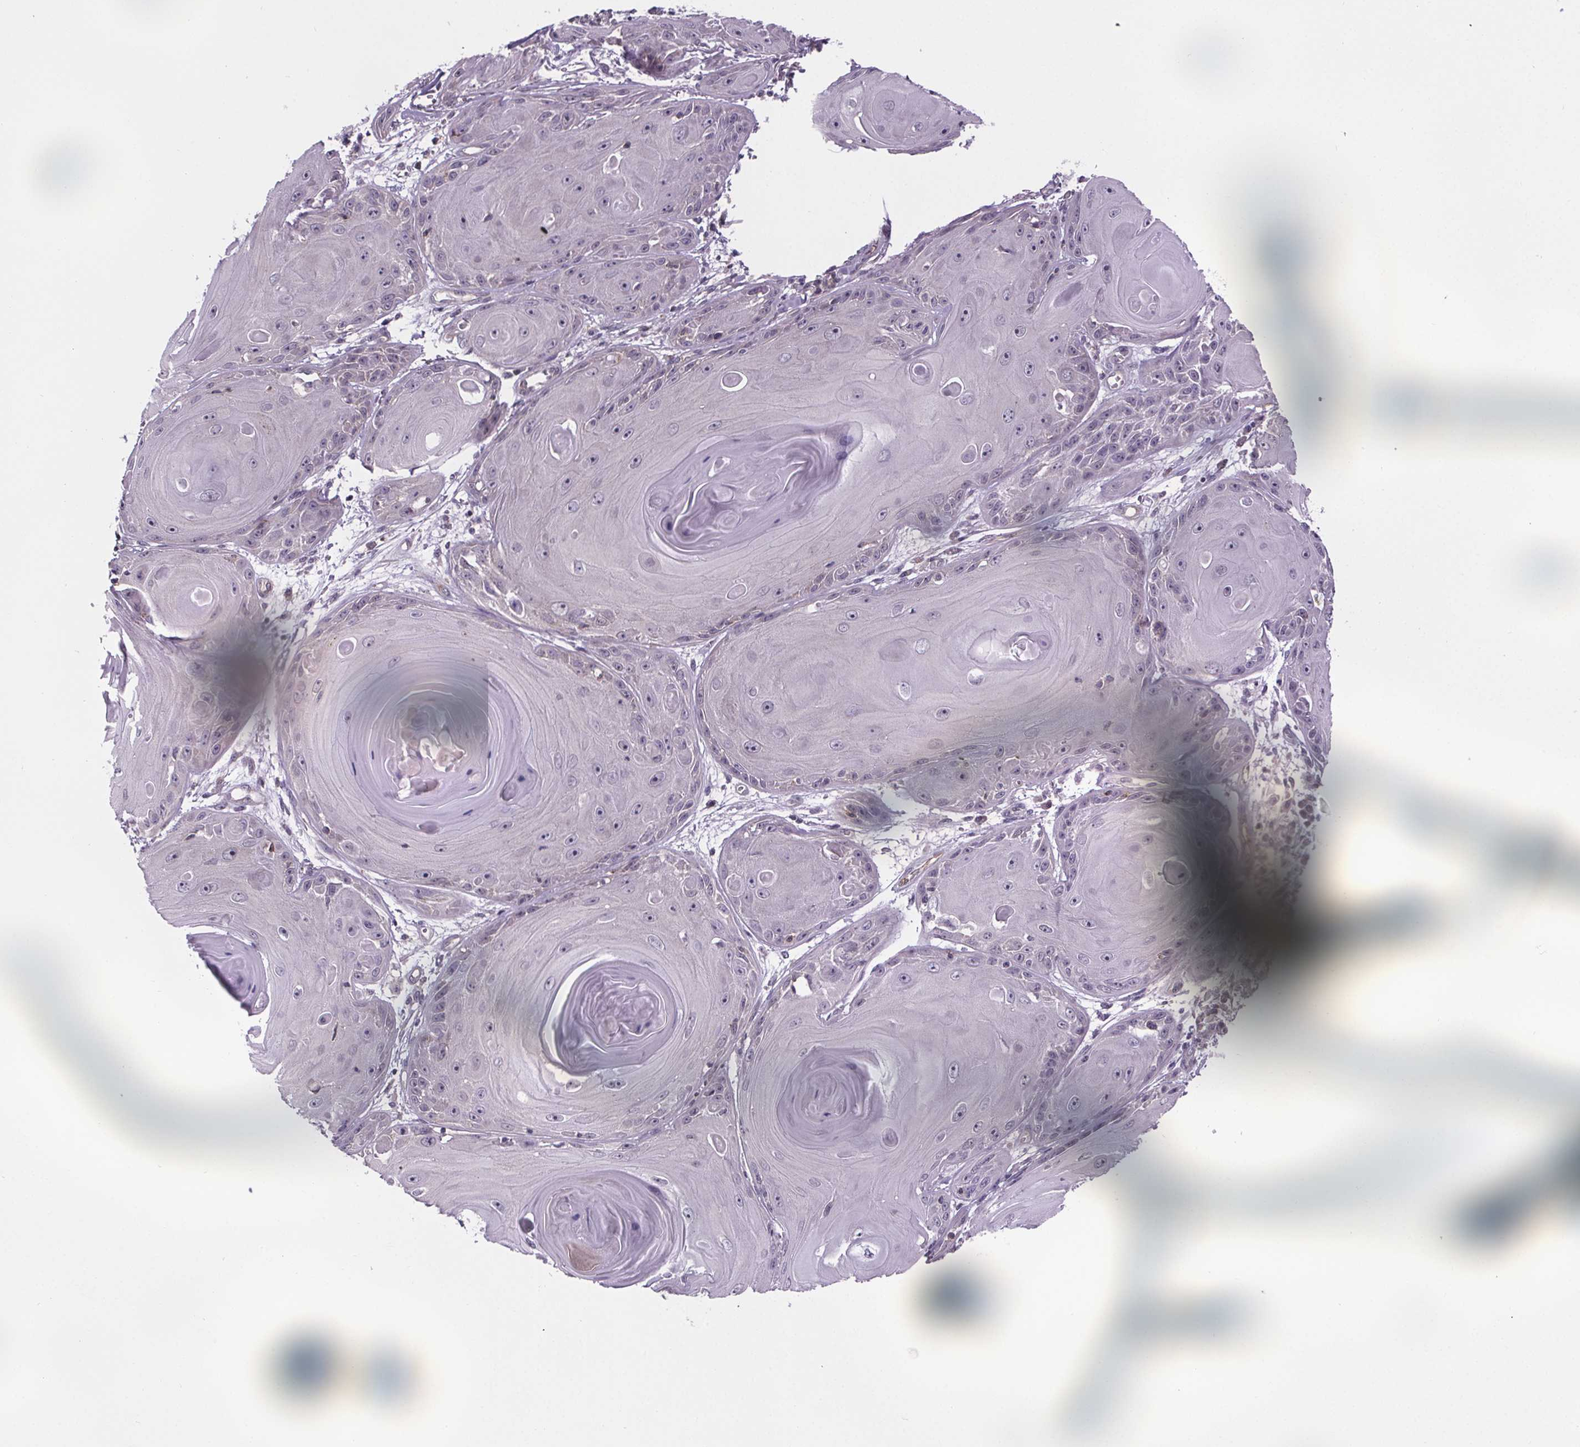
{"staining": {"intensity": "negative", "quantity": "none", "location": "none"}, "tissue": "skin cancer", "cell_type": "Tumor cells", "image_type": "cancer", "snomed": [{"axis": "morphology", "description": "Squamous cell carcinoma, NOS"}, {"axis": "topography", "description": "Skin"}, {"axis": "topography", "description": "Vulva"}], "caption": "Immunohistochemistry micrograph of neoplastic tissue: skin squamous cell carcinoma stained with DAB (3,3'-diaminobenzidine) exhibits no significant protein expression in tumor cells.", "gene": "TTC12", "patient": {"sex": "female", "age": 85}}